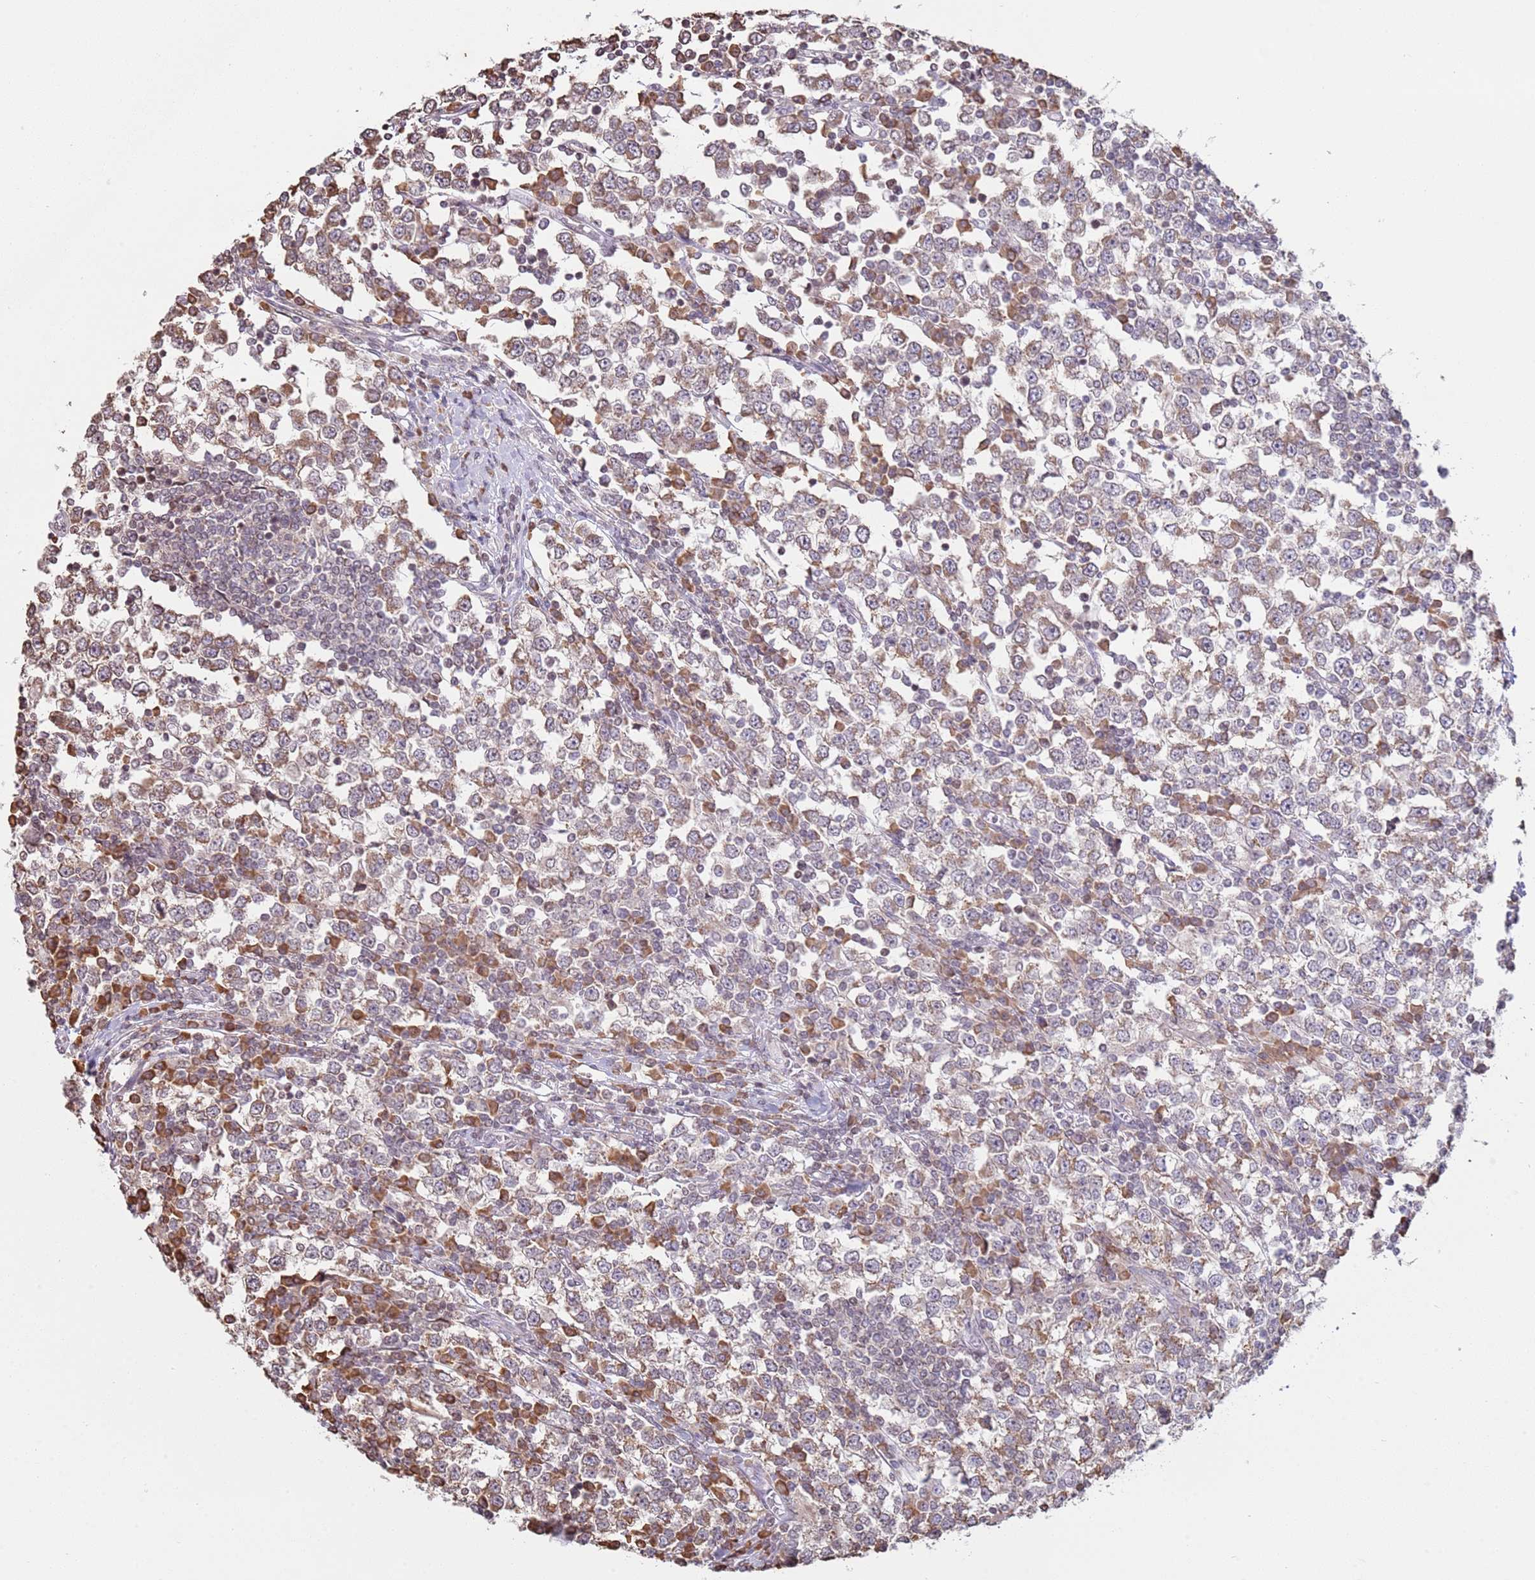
{"staining": {"intensity": "weak", "quantity": "25%-75%", "location": "cytoplasmic/membranous"}, "tissue": "testis cancer", "cell_type": "Tumor cells", "image_type": "cancer", "snomed": [{"axis": "morphology", "description": "Seminoma, NOS"}, {"axis": "topography", "description": "Testis"}], "caption": "Immunohistochemistry of human seminoma (testis) exhibits low levels of weak cytoplasmic/membranous expression in approximately 25%-75% of tumor cells.", "gene": "SCAF1", "patient": {"sex": "male", "age": 65}}